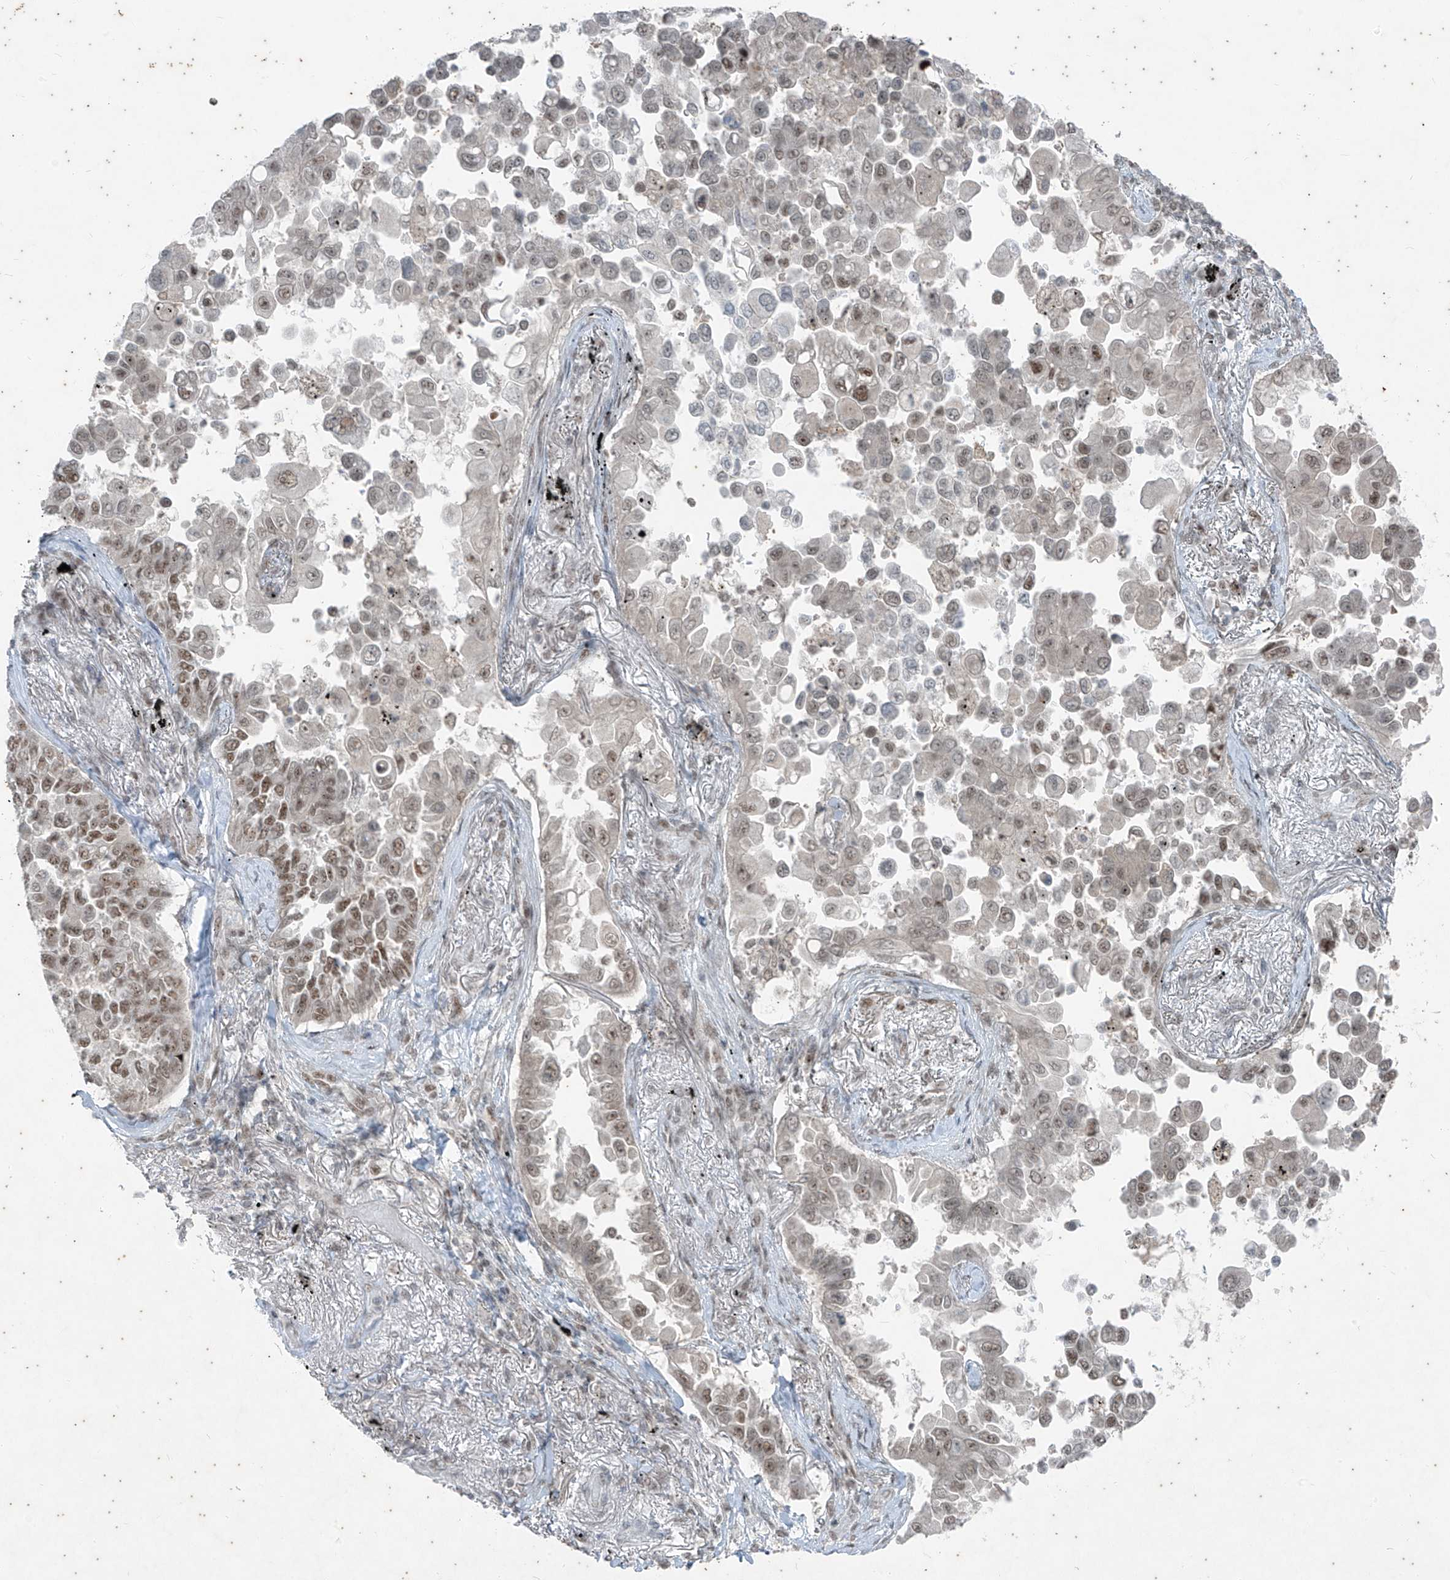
{"staining": {"intensity": "weak", "quantity": ">75%", "location": "nuclear"}, "tissue": "lung cancer", "cell_type": "Tumor cells", "image_type": "cancer", "snomed": [{"axis": "morphology", "description": "Adenocarcinoma, NOS"}, {"axis": "topography", "description": "Lung"}], "caption": "Protein staining exhibits weak nuclear expression in about >75% of tumor cells in lung cancer.", "gene": "ZNF354B", "patient": {"sex": "female", "age": 67}}